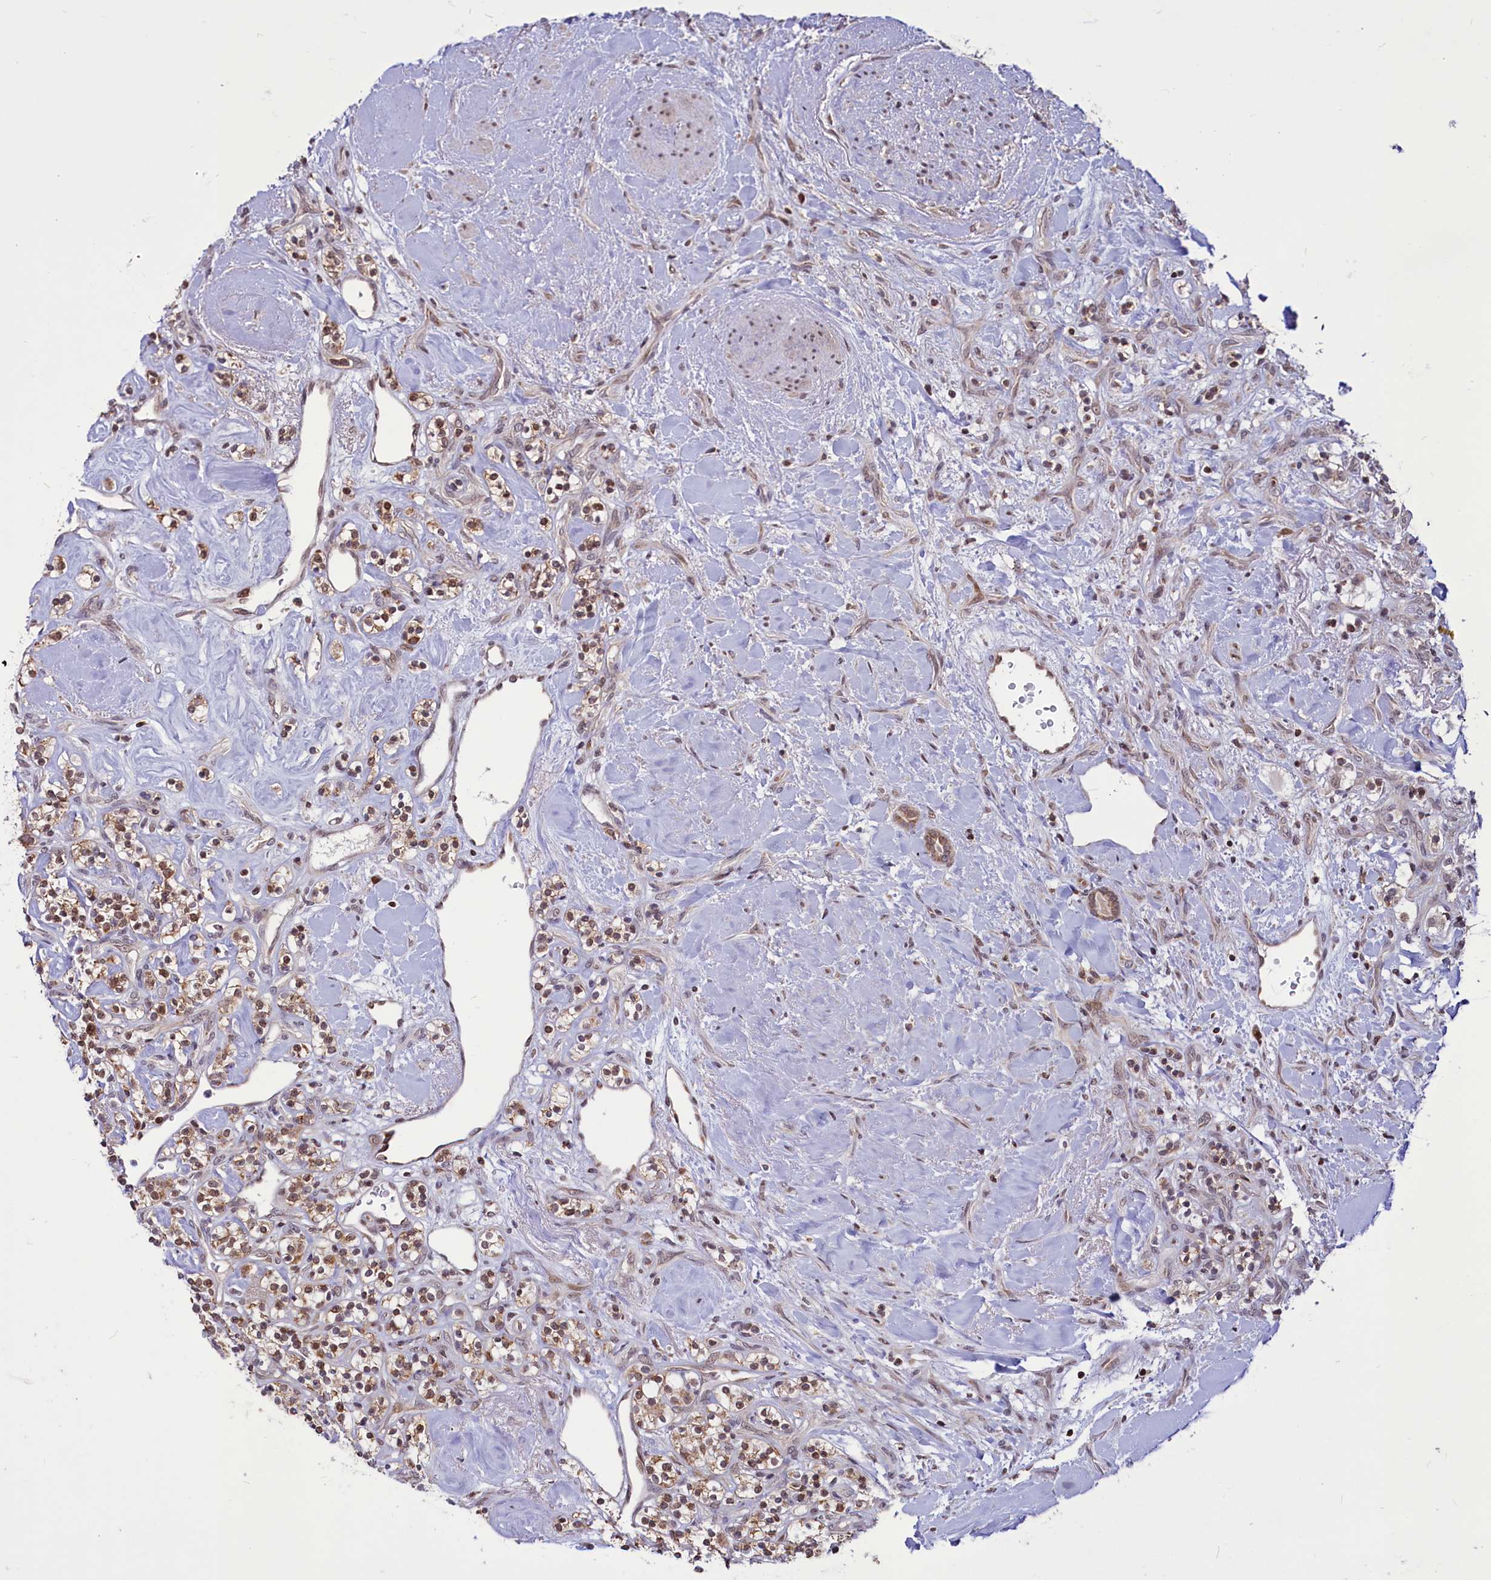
{"staining": {"intensity": "moderate", "quantity": "25%-75%", "location": "cytoplasmic/membranous,nuclear"}, "tissue": "renal cancer", "cell_type": "Tumor cells", "image_type": "cancer", "snomed": [{"axis": "morphology", "description": "Adenocarcinoma, NOS"}, {"axis": "topography", "description": "Kidney"}], "caption": "An image showing moderate cytoplasmic/membranous and nuclear positivity in approximately 25%-75% of tumor cells in renal adenocarcinoma, as visualized by brown immunohistochemical staining.", "gene": "PHC3", "patient": {"sex": "male", "age": 77}}